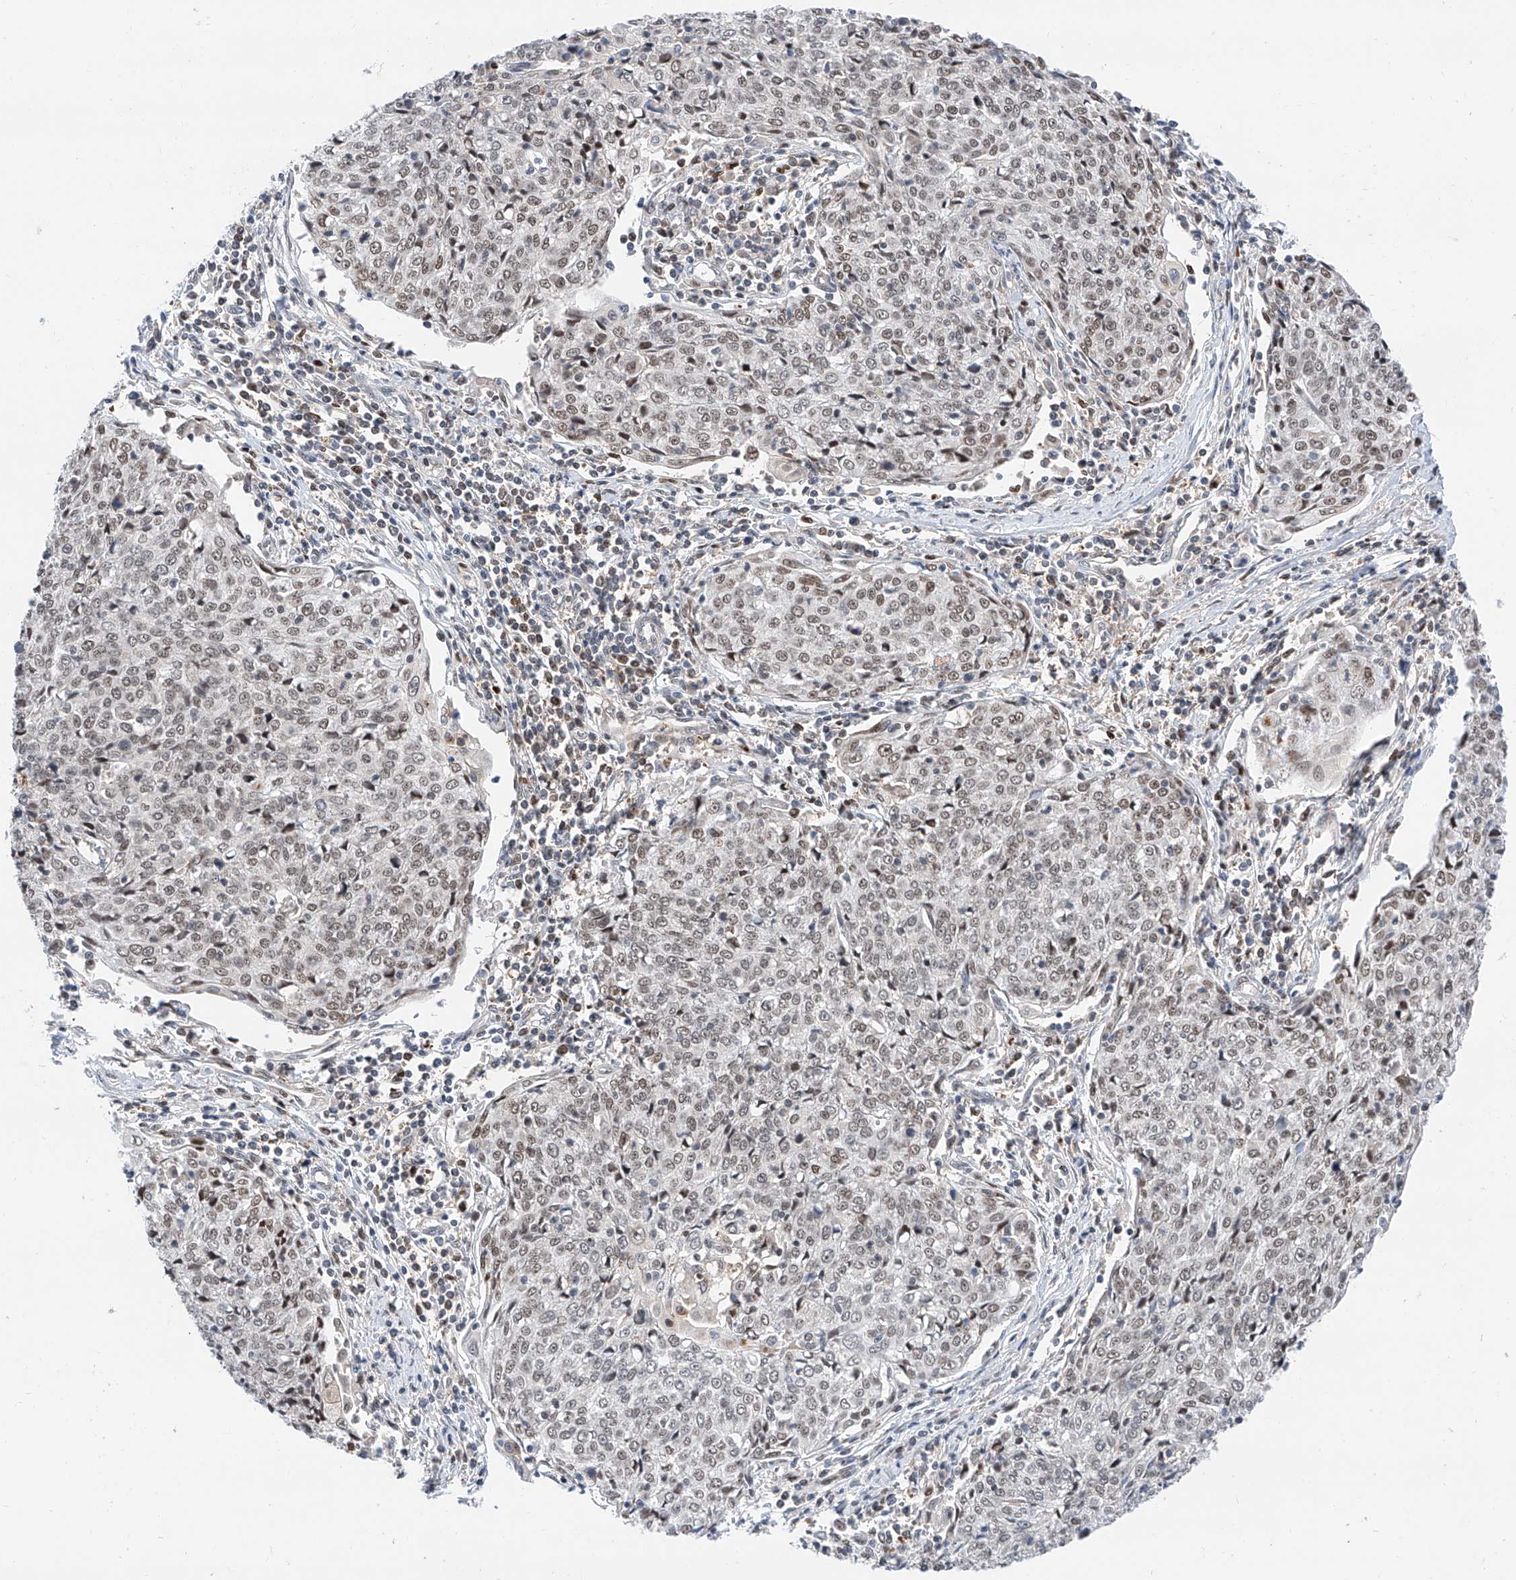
{"staining": {"intensity": "moderate", "quantity": ">75%", "location": "nuclear"}, "tissue": "cervical cancer", "cell_type": "Tumor cells", "image_type": "cancer", "snomed": [{"axis": "morphology", "description": "Squamous cell carcinoma, NOS"}, {"axis": "topography", "description": "Cervix"}], "caption": "Immunohistochemical staining of human squamous cell carcinoma (cervical) reveals moderate nuclear protein staining in approximately >75% of tumor cells.", "gene": "SNRNP200", "patient": {"sex": "female", "age": 48}}